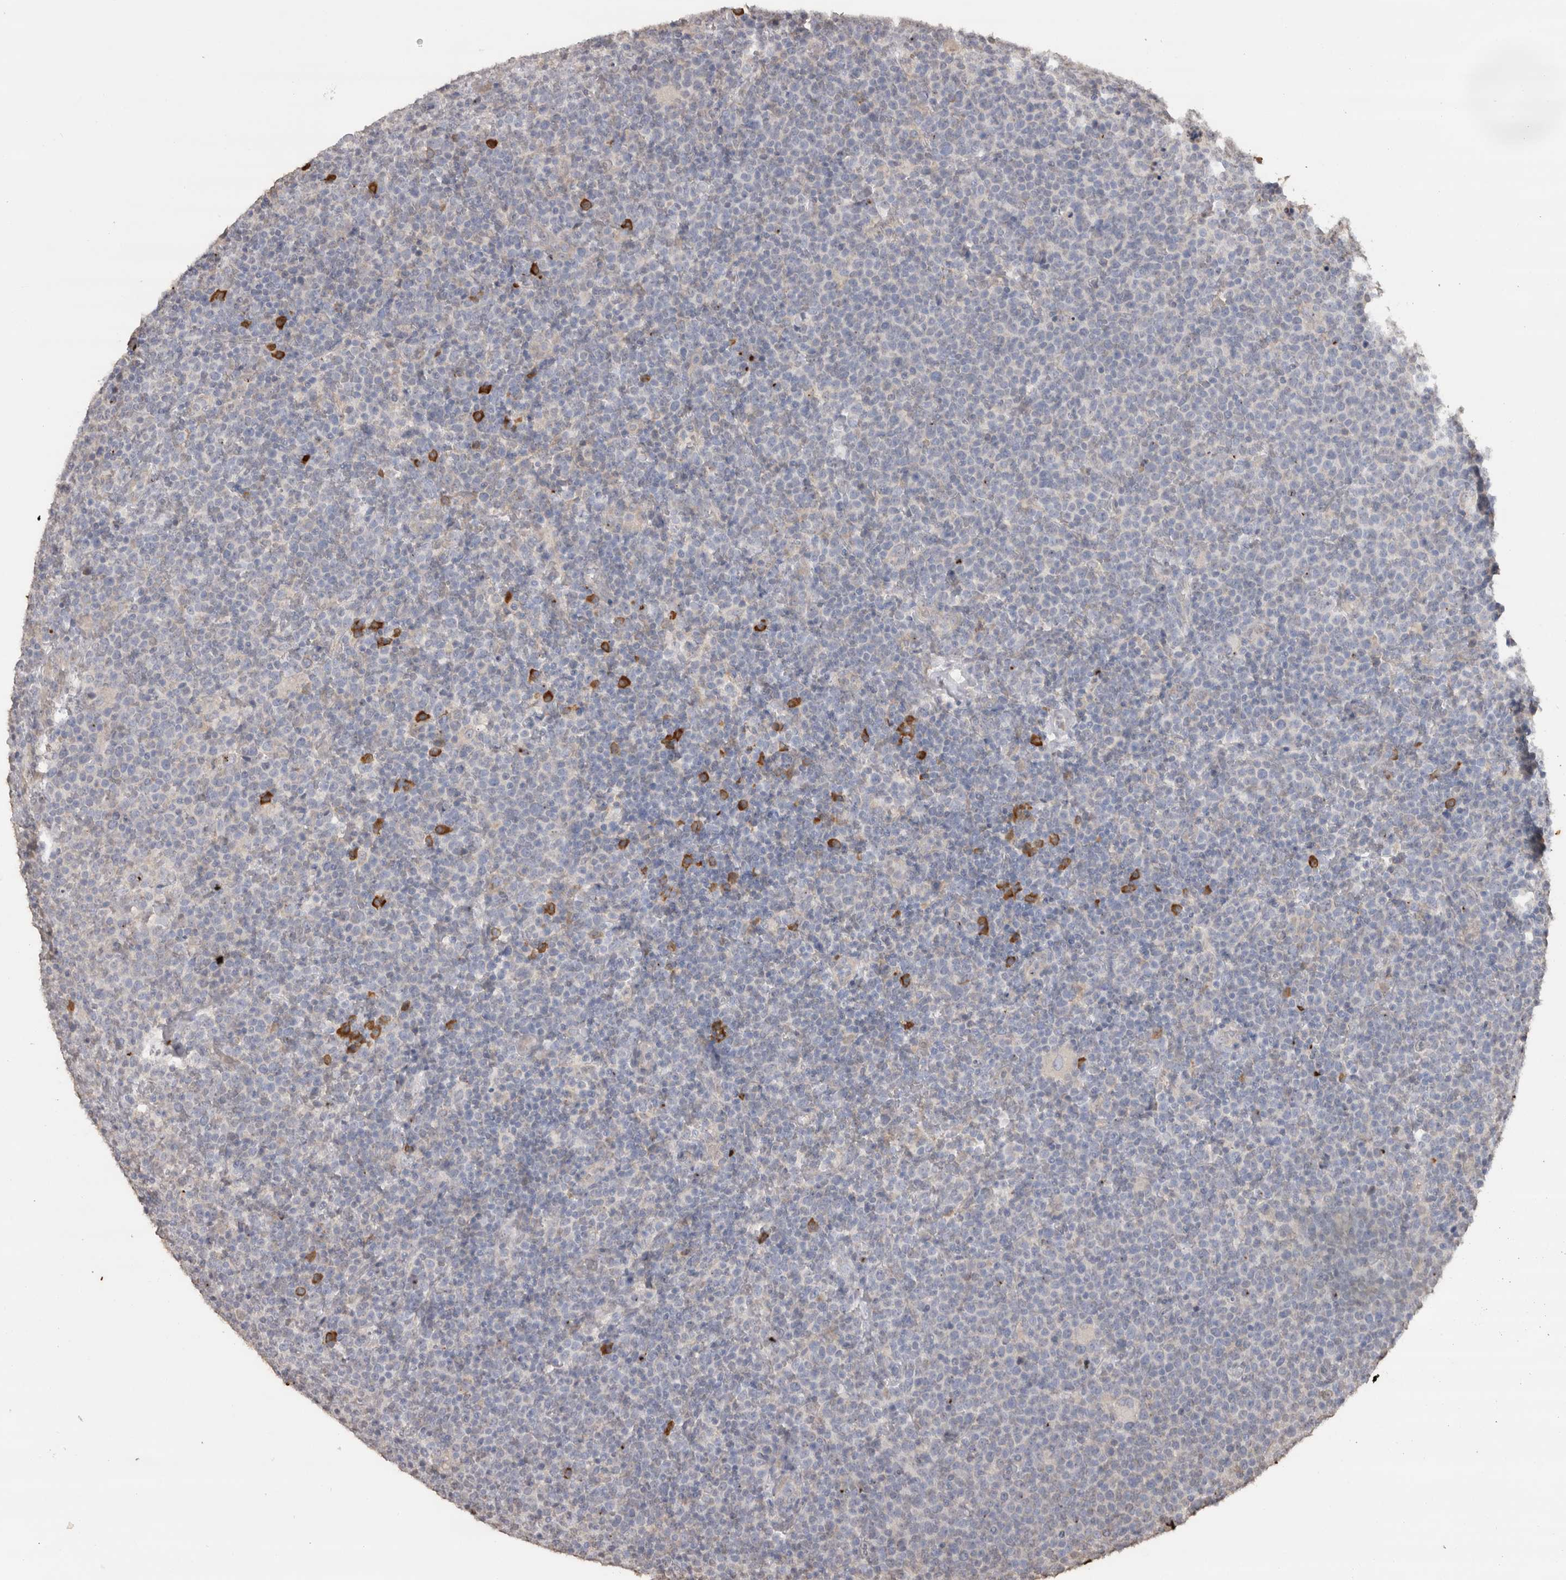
{"staining": {"intensity": "negative", "quantity": "none", "location": "none"}, "tissue": "lymphoma", "cell_type": "Tumor cells", "image_type": "cancer", "snomed": [{"axis": "morphology", "description": "Malignant lymphoma, non-Hodgkin's type, High grade"}, {"axis": "topography", "description": "Lymph node"}], "caption": "This is an immunohistochemistry (IHC) micrograph of lymphoma. There is no expression in tumor cells.", "gene": "CRELD2", "patient": {"sex": "male", "age": 61}}